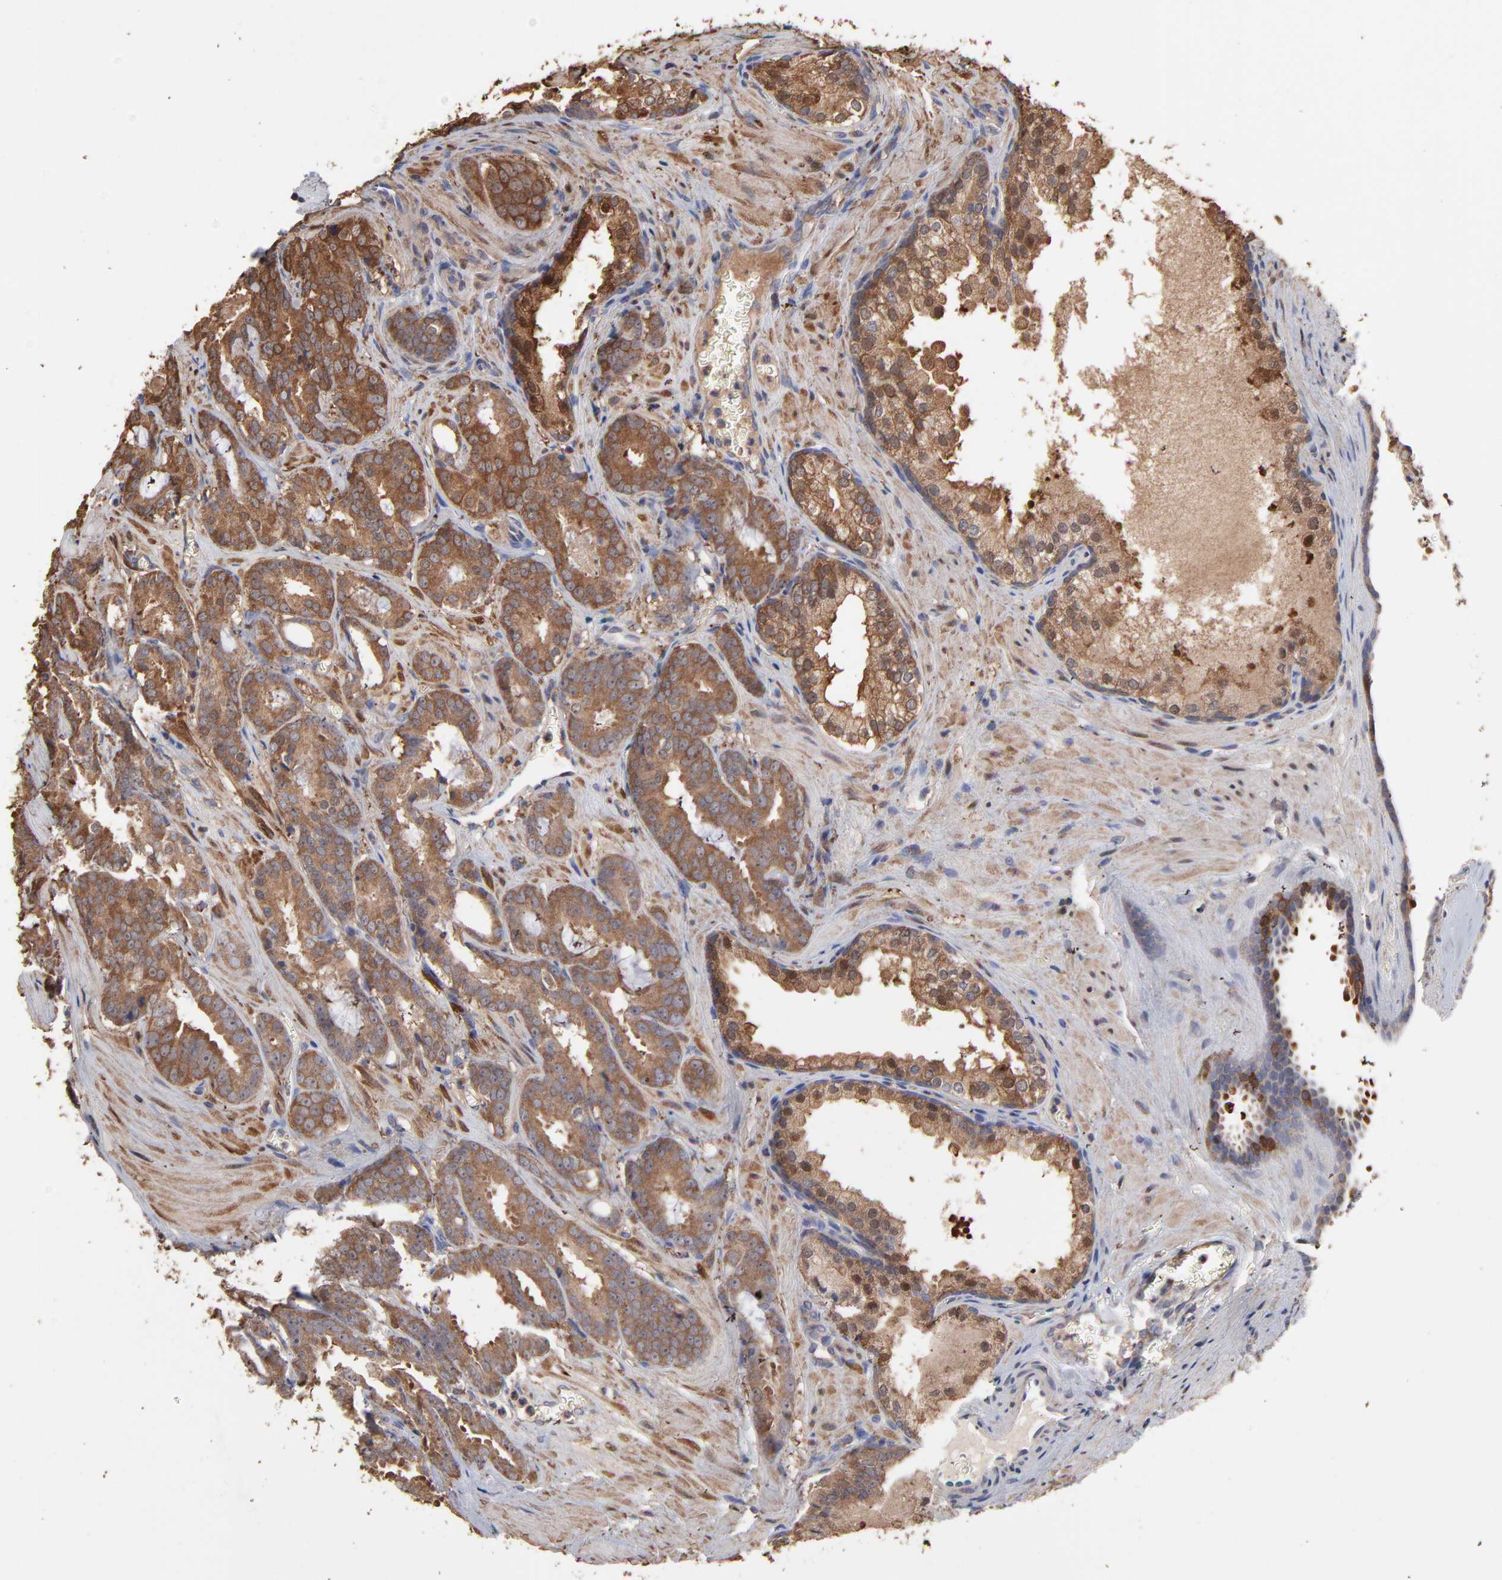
{"staining": {"intensity": "moderate", "quantity": ">75%", "location": "cytoplasmic/membranous,nuclear"}, "tissue": "prostate cancer", "cell_type": "Tumor cells", "image_type": "cancer", "snomed": [{"axis": "morphology", "description": "Adenocarcinoma, Medium grade"}, {"axis": "topography", "description": "Prostate"}], "caption": "Brown immunohistochemical staining in prostate medium-grade adenocarcinoma shows moderate cytoplasmic/membranous and nuclear staining in about >75% of tumor cells.", "gene": "TANGO2", "patient": {"sex": "male", "age": 64}}